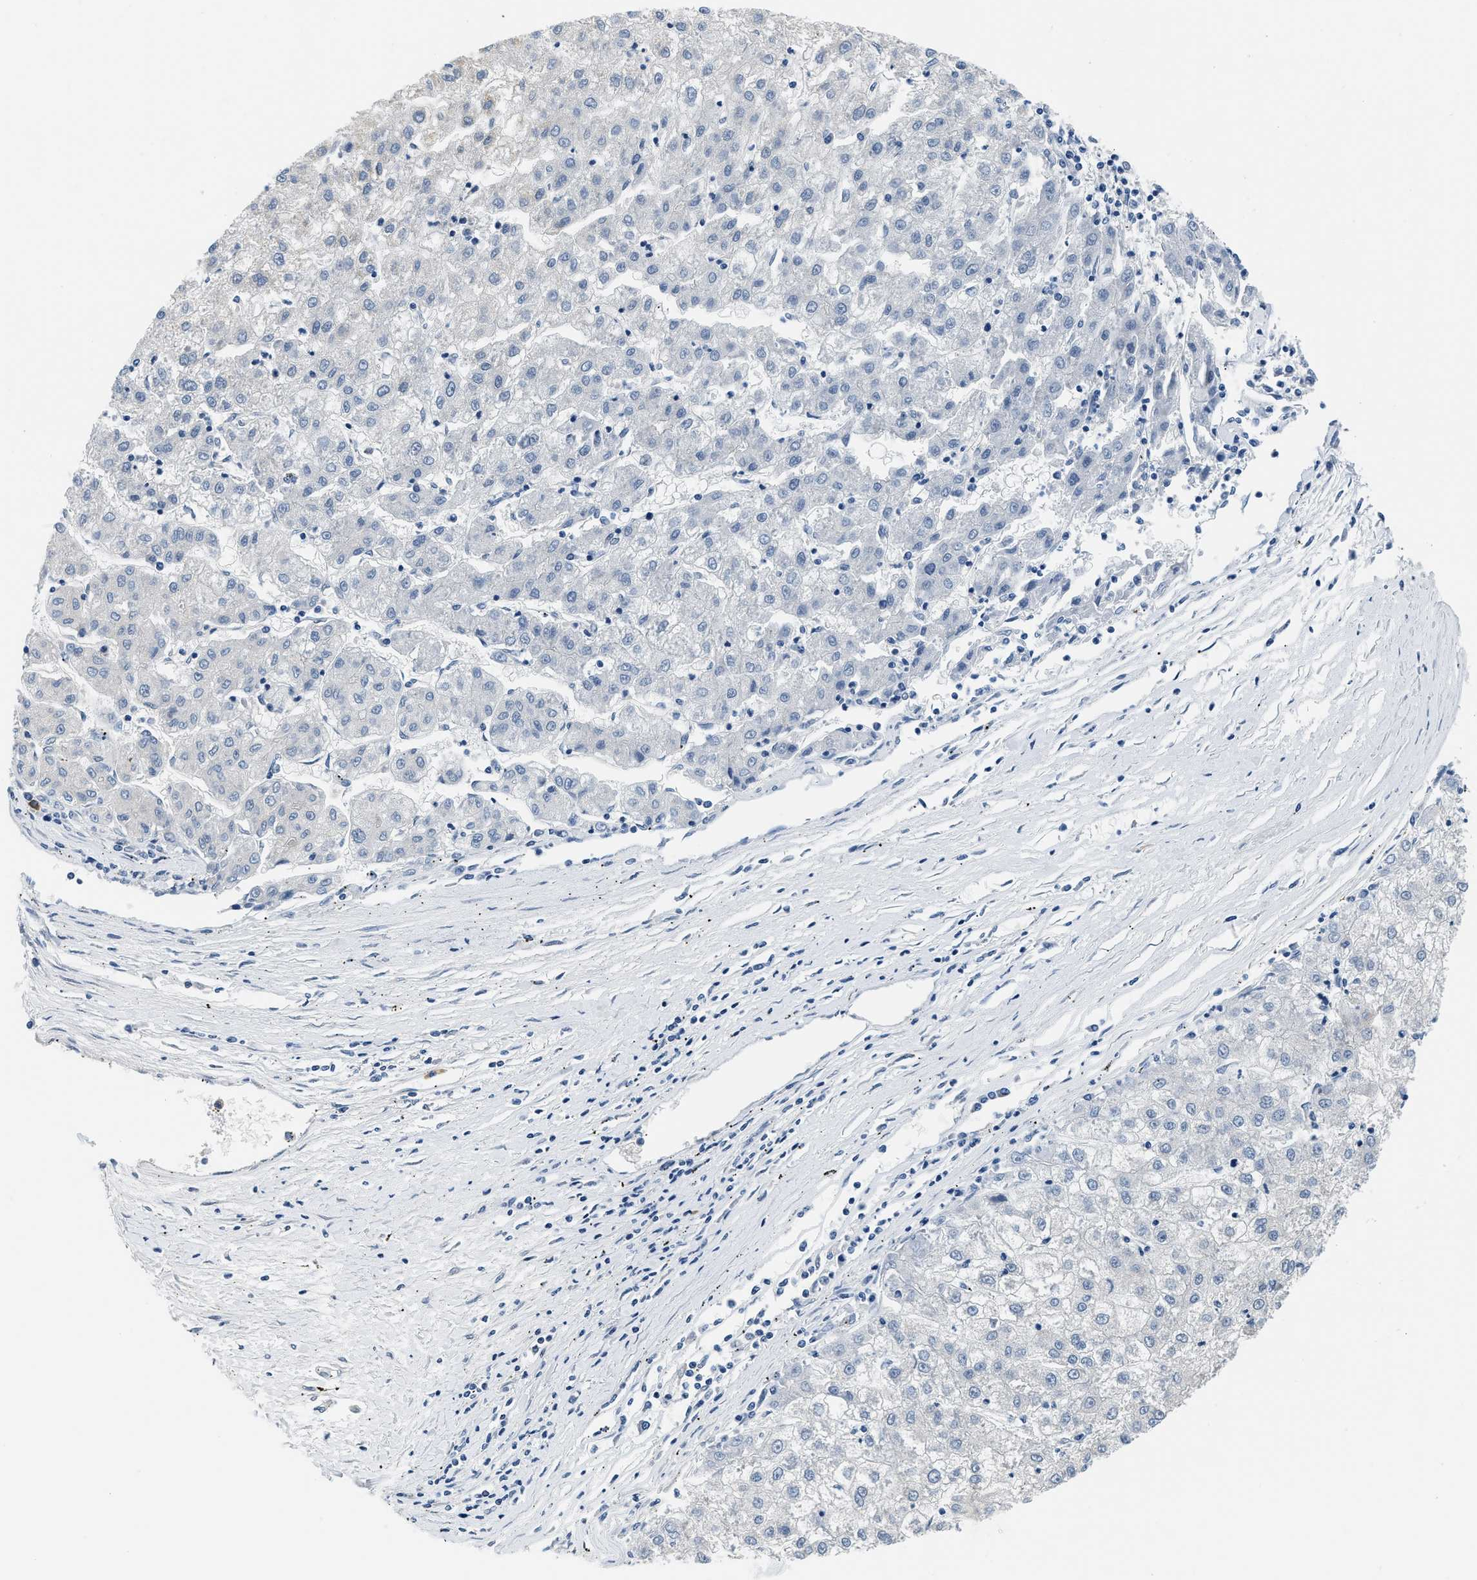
{"staining": {"intensity": "negative", "quantity": "none", "location": "none"}, "tissue": "liver cancer", "cell_type": "Tumor cells", "image_type": "cancer", "snomed": [{"axis": "morphology", "description": "Carcinoma, Hepatocellular, NOS"}, {"axis": "topography", "description": "Liver"}], "caption": "Photomicrograph shows no significant protein expression in tumor cells of liver cancer.", "gene": "SMAD4", "patient": {"sex": "male", "age": 72}}